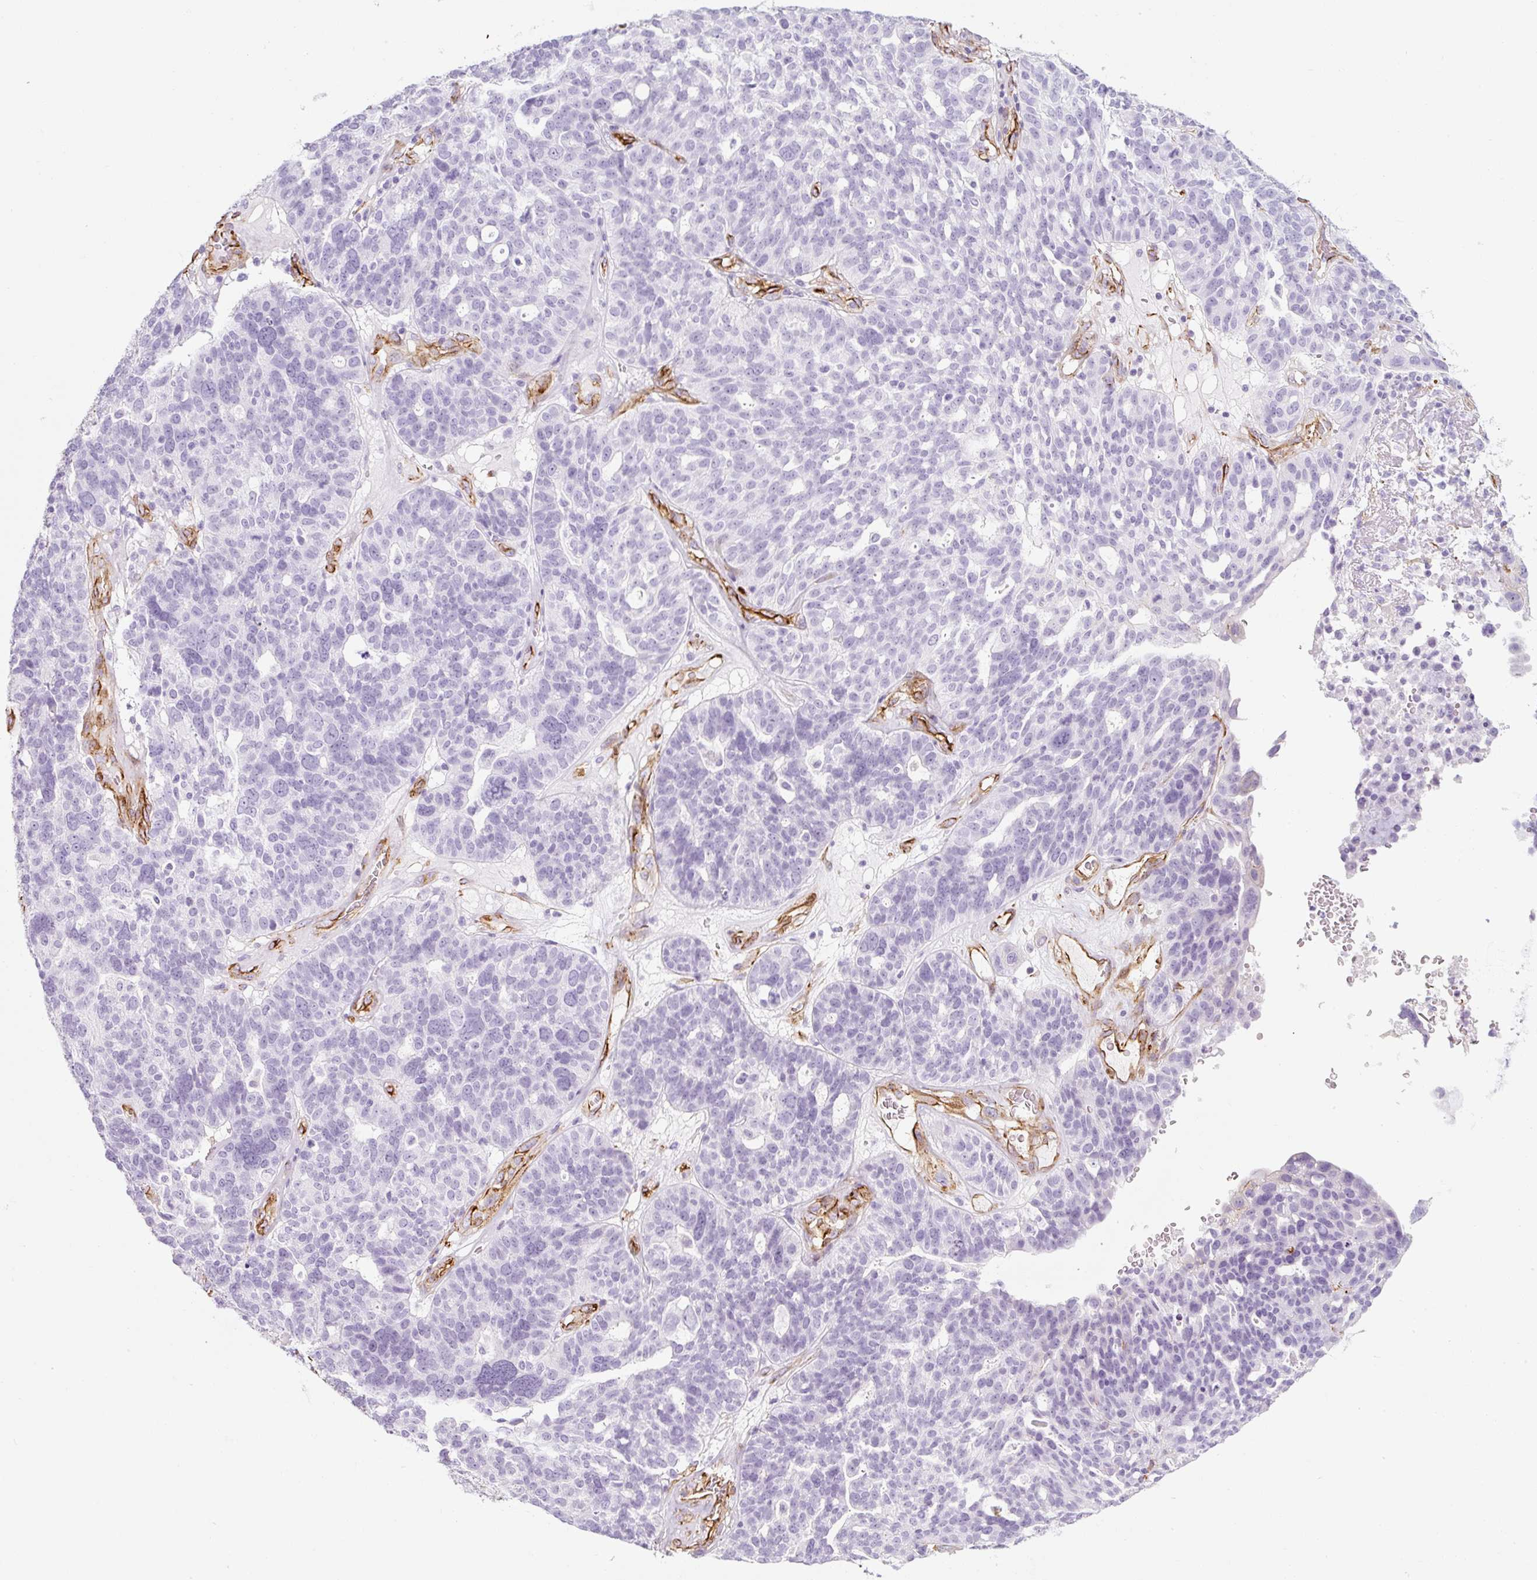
{"staining": {"intensity": "negative", "quantity": "none", "location": "none"}, "tissue": "ovarian cancer", "cell_type": "Tumor cells", "image_type": "cancer", "snomed": [{"axis": "morphology", "description": "Cystadenocarcinoma, serous, NOS"}, {"axis": "topography", "description": "Ovary"}], "caption": "Photomicrograph shows no significant protein expression in tumor cells of ovarian serous cystadenocarcinoma. (DAB (3,3'-diaminobenzidine) IHC with hematoxylin counter stain).", "gene": "CAVIN3", "patient": {"sex": "female", "age": 59}}